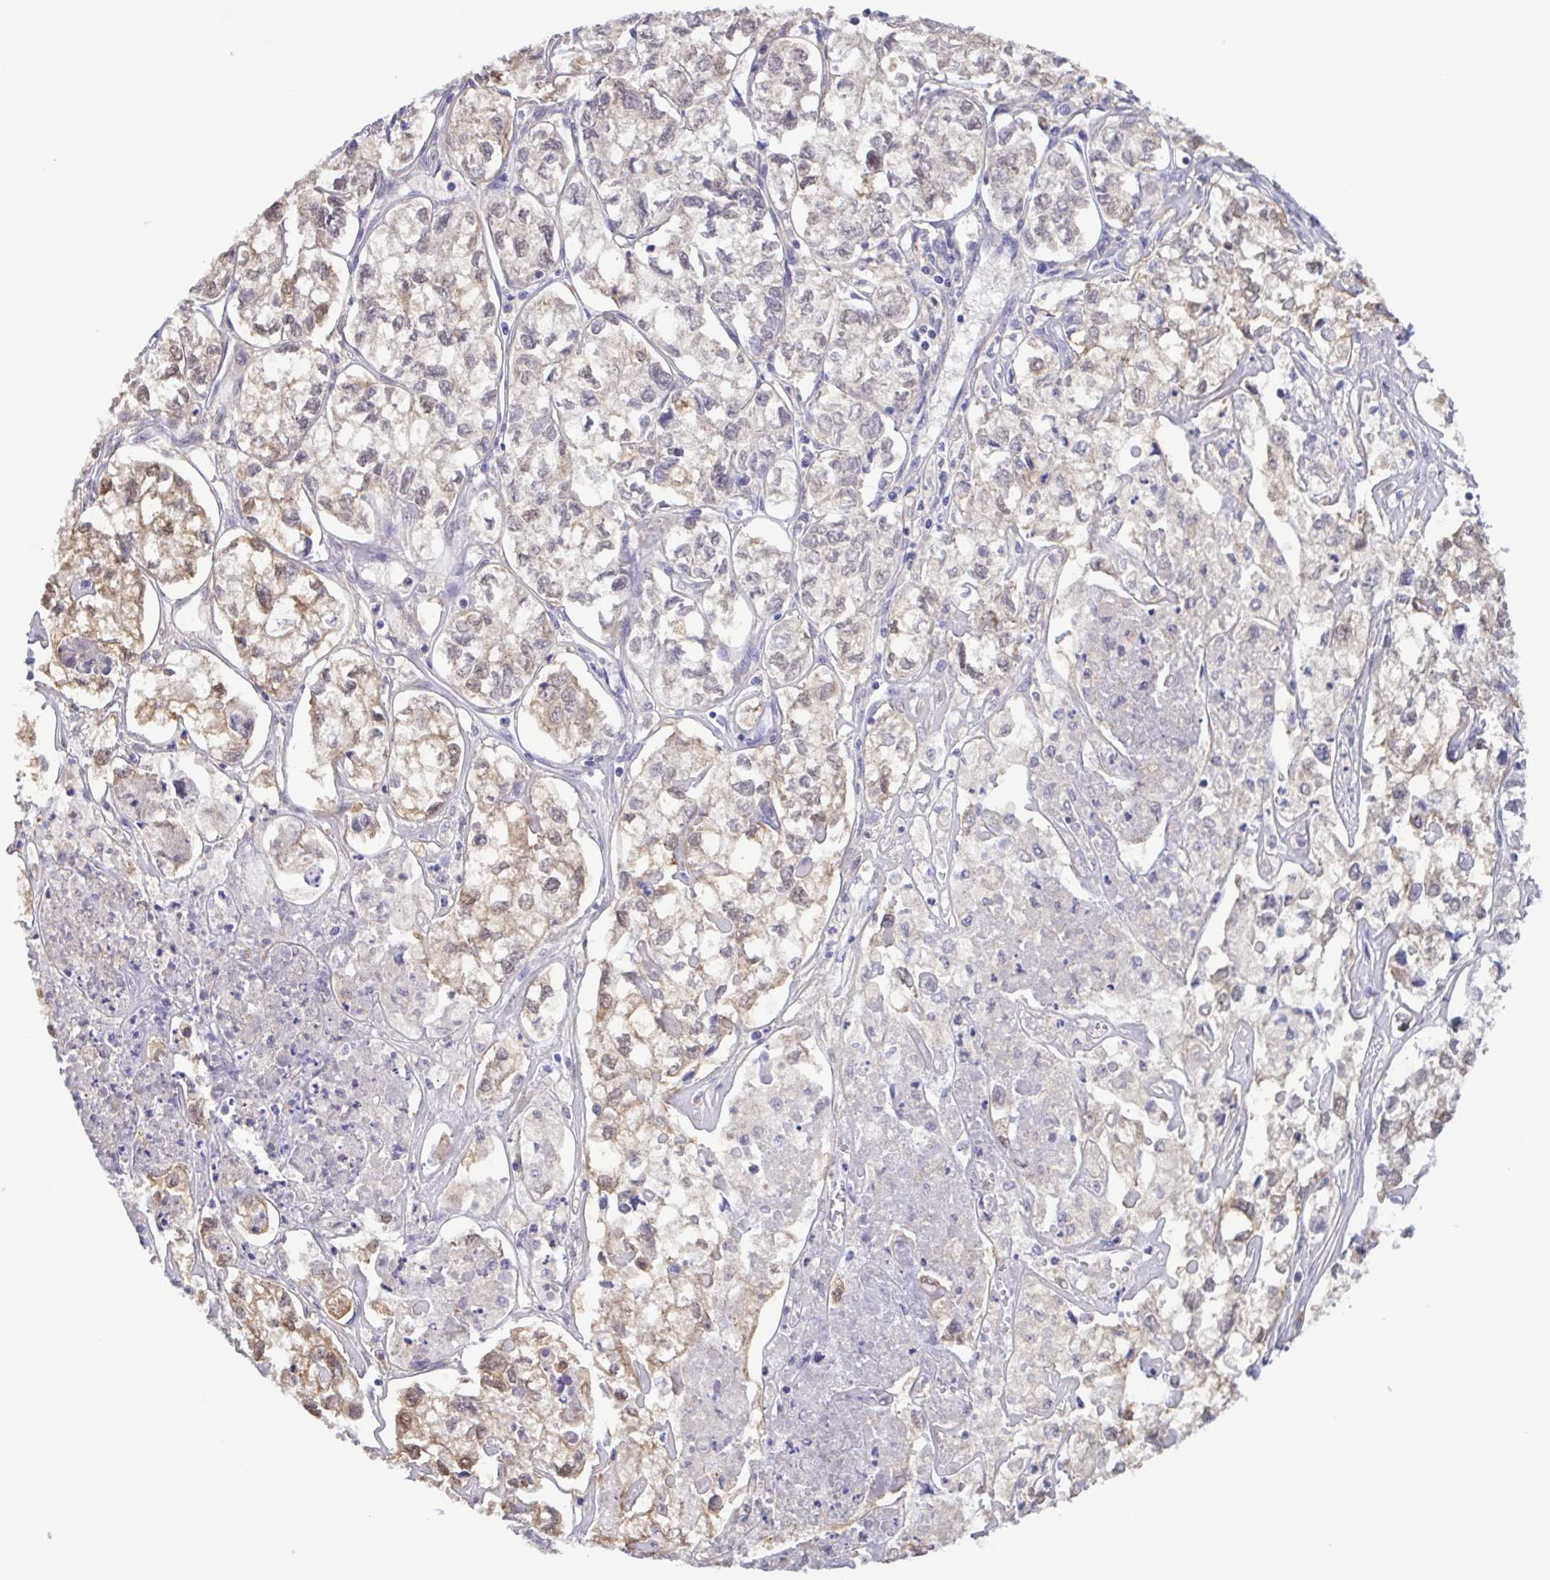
{"staining": {"intensity": "weak", "quantity": "25%-75%", "location": "cytoplasmic/membranous"}, "tissue": "ovarian cancer", "cell_type": "Tumor cells", "image_type": "cancer", "snomed": [{"axis": "morphology", "description": "Carcinoma, endometroid"}, {"axis": "topography", "description": "Ovary"}], "caption": "A low amount of weak cytoplasmic/membranous staining is identified in about 25%-75% of tumor cells in endometroid carcinoma (ovarian) tissue.", "gene": "LDHC", "patient": {"sex": "female", "age": 64}}